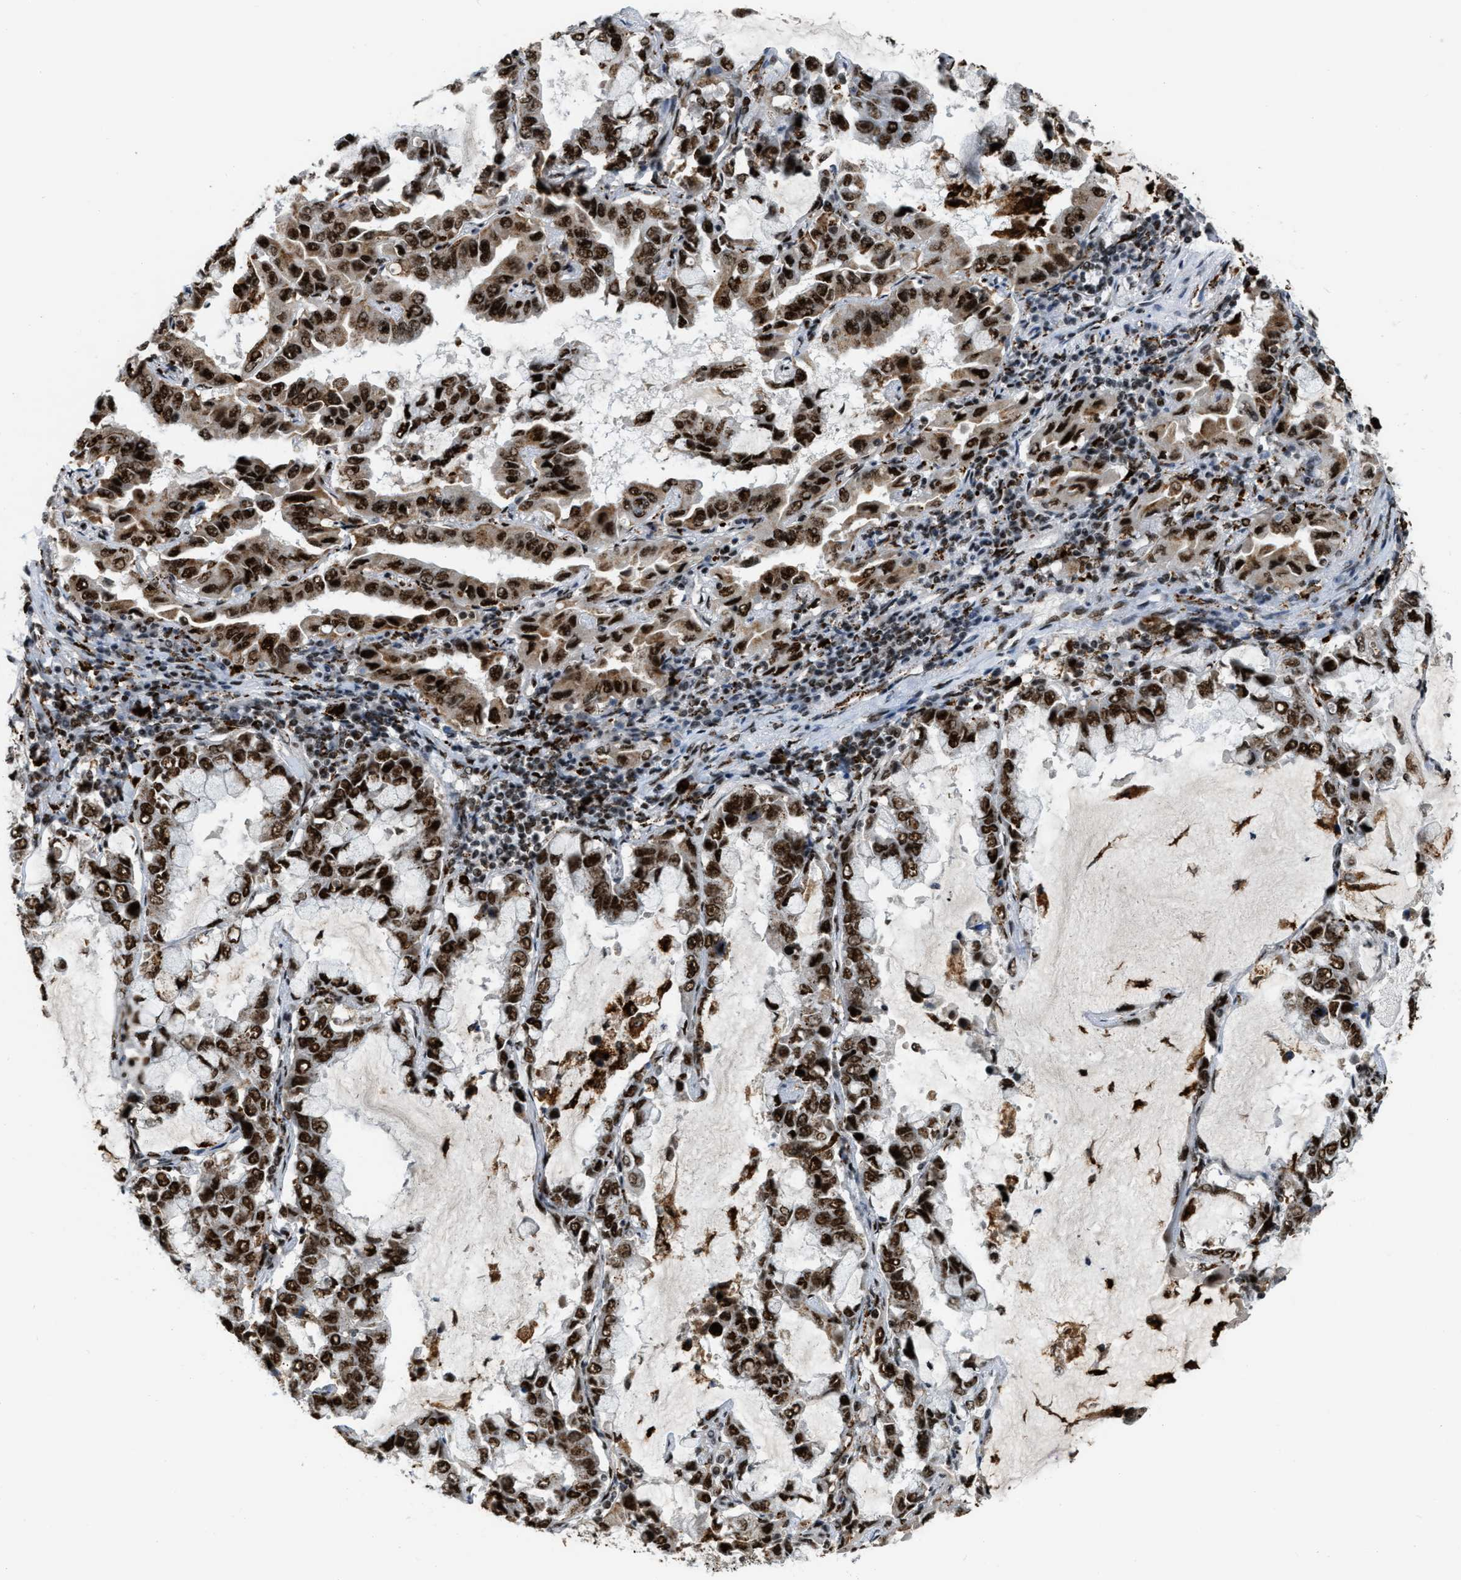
{"staining": {"intensity": "strong", "quantity": ">75%", "location": "cytoplasmic/membranous,nuclear"}, "tissue": "lung cancer", "cell_type": "Tumor cells", "image_type": "cancer", "snomed": [{"axis": "morphology", "description": "Adenocarcinoma, NOS"}, {"axis": "topography", "description": "Lung"}], "caption": "Immunohistochemistry image of human lung adenocarcinoma stained for a protein (brown), which reveals high levels of strong cytoplasmic/membranous and nuclear positivity in approximately >75% of tumor cells.", "gene": "NUMA1", "patient": {"sex": "male", "age": 64}}